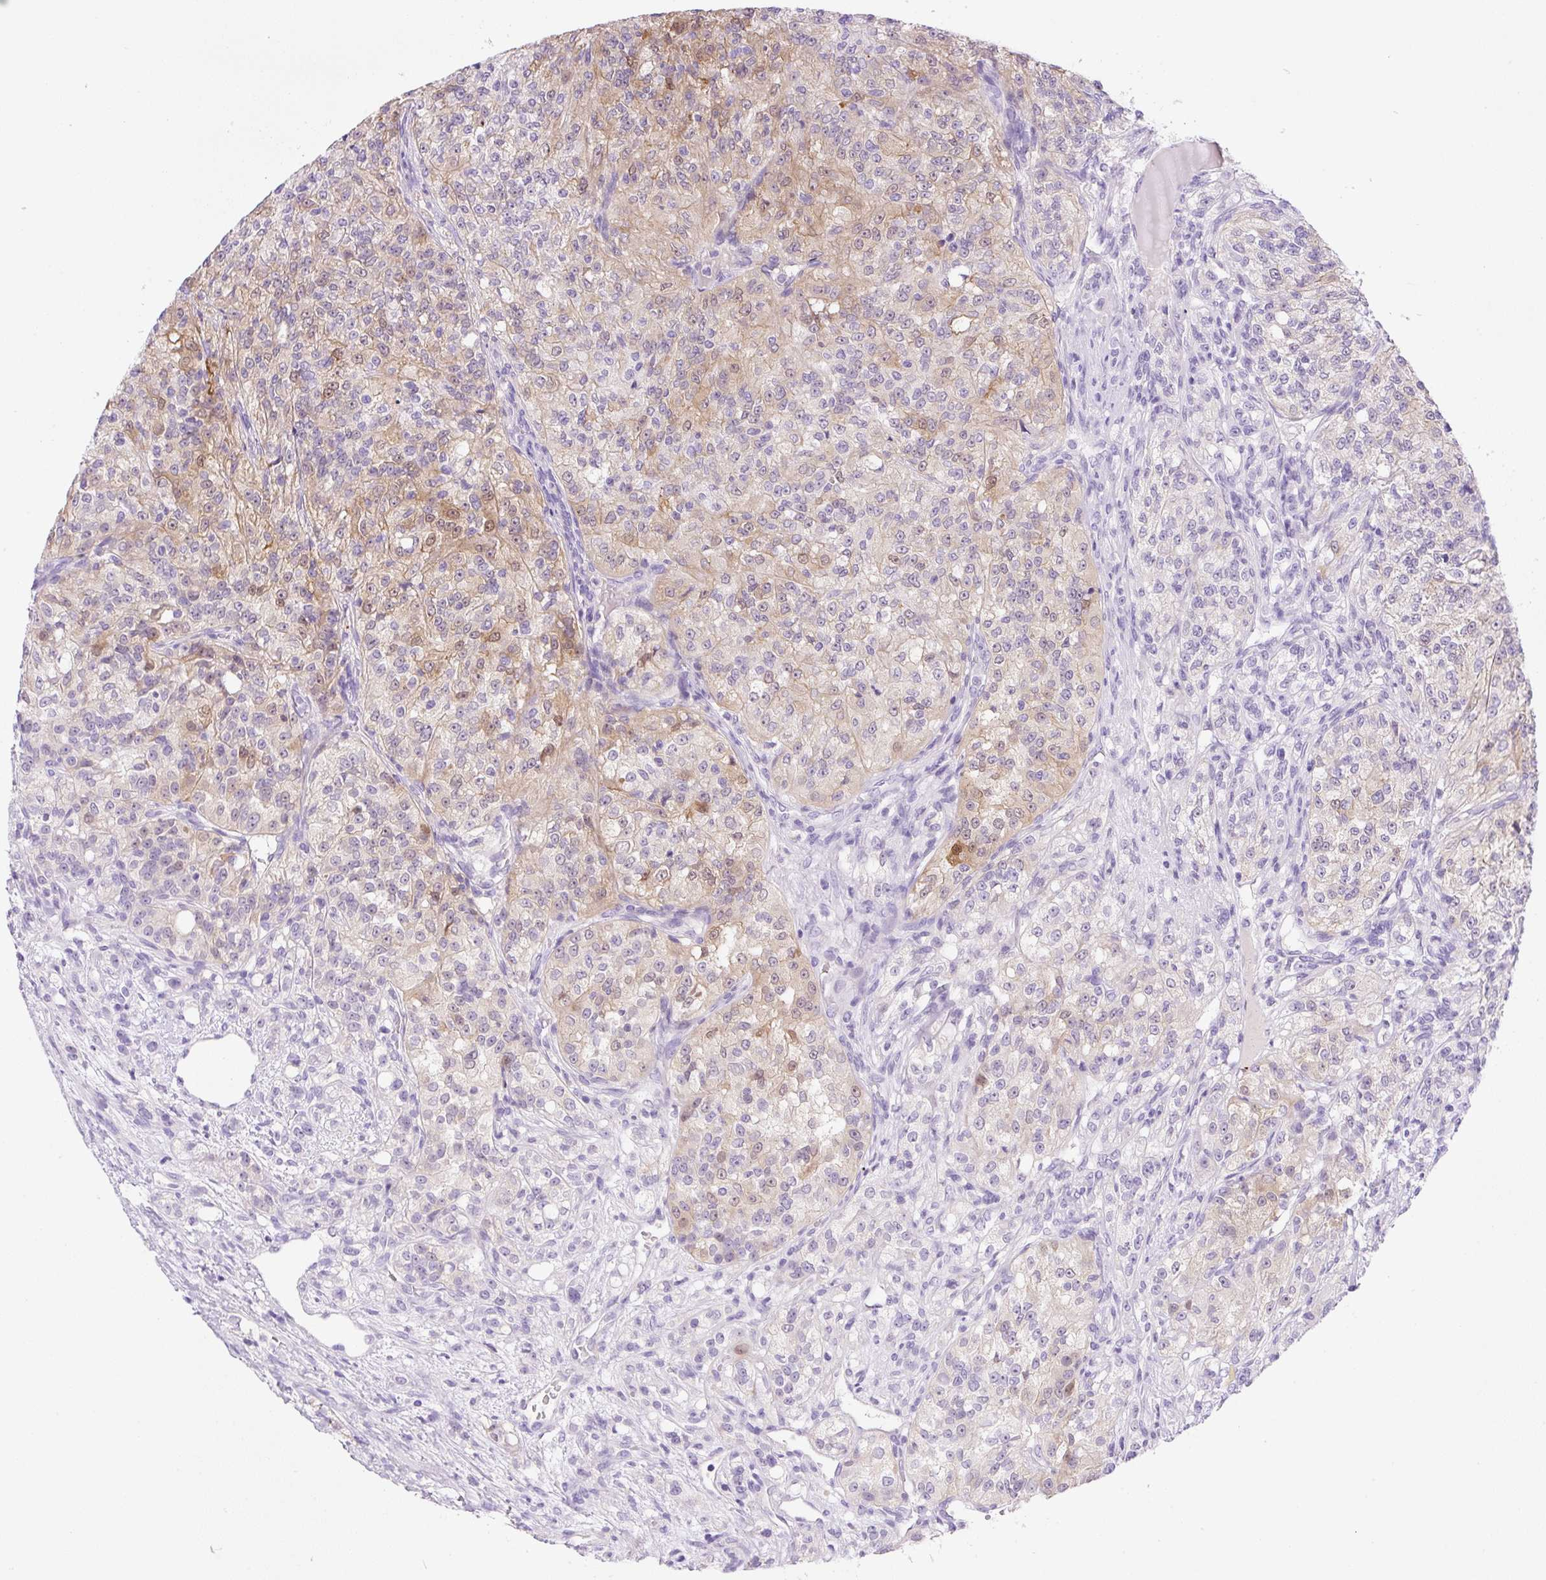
{"staining": {"intensity": "moderate", "quantity": "25%-75%", "location": "cytoplasmic/membranous,nuclear"}, "tissue": "renal cancer", "cell_type": "Tumor cells", "image_type": "cancer", "snomed": [{"axis": "morphology", "description": "Adenocarcinoma, NOS"}, {"axis": "topography", "description": "Kidney"}], "caption": "Tumor cells display medium levels of moderate cytoplasmic/membranous and nuclear positivity in about 25%-75% of cells in human adenocarcinoma (renal). (DAB (3,3'-diaminobenzidine) IHC, brown staining for protein, blue staining for nuclei).", "gene": "NDST3", "patient": {"sex": "female", "age": 63}}